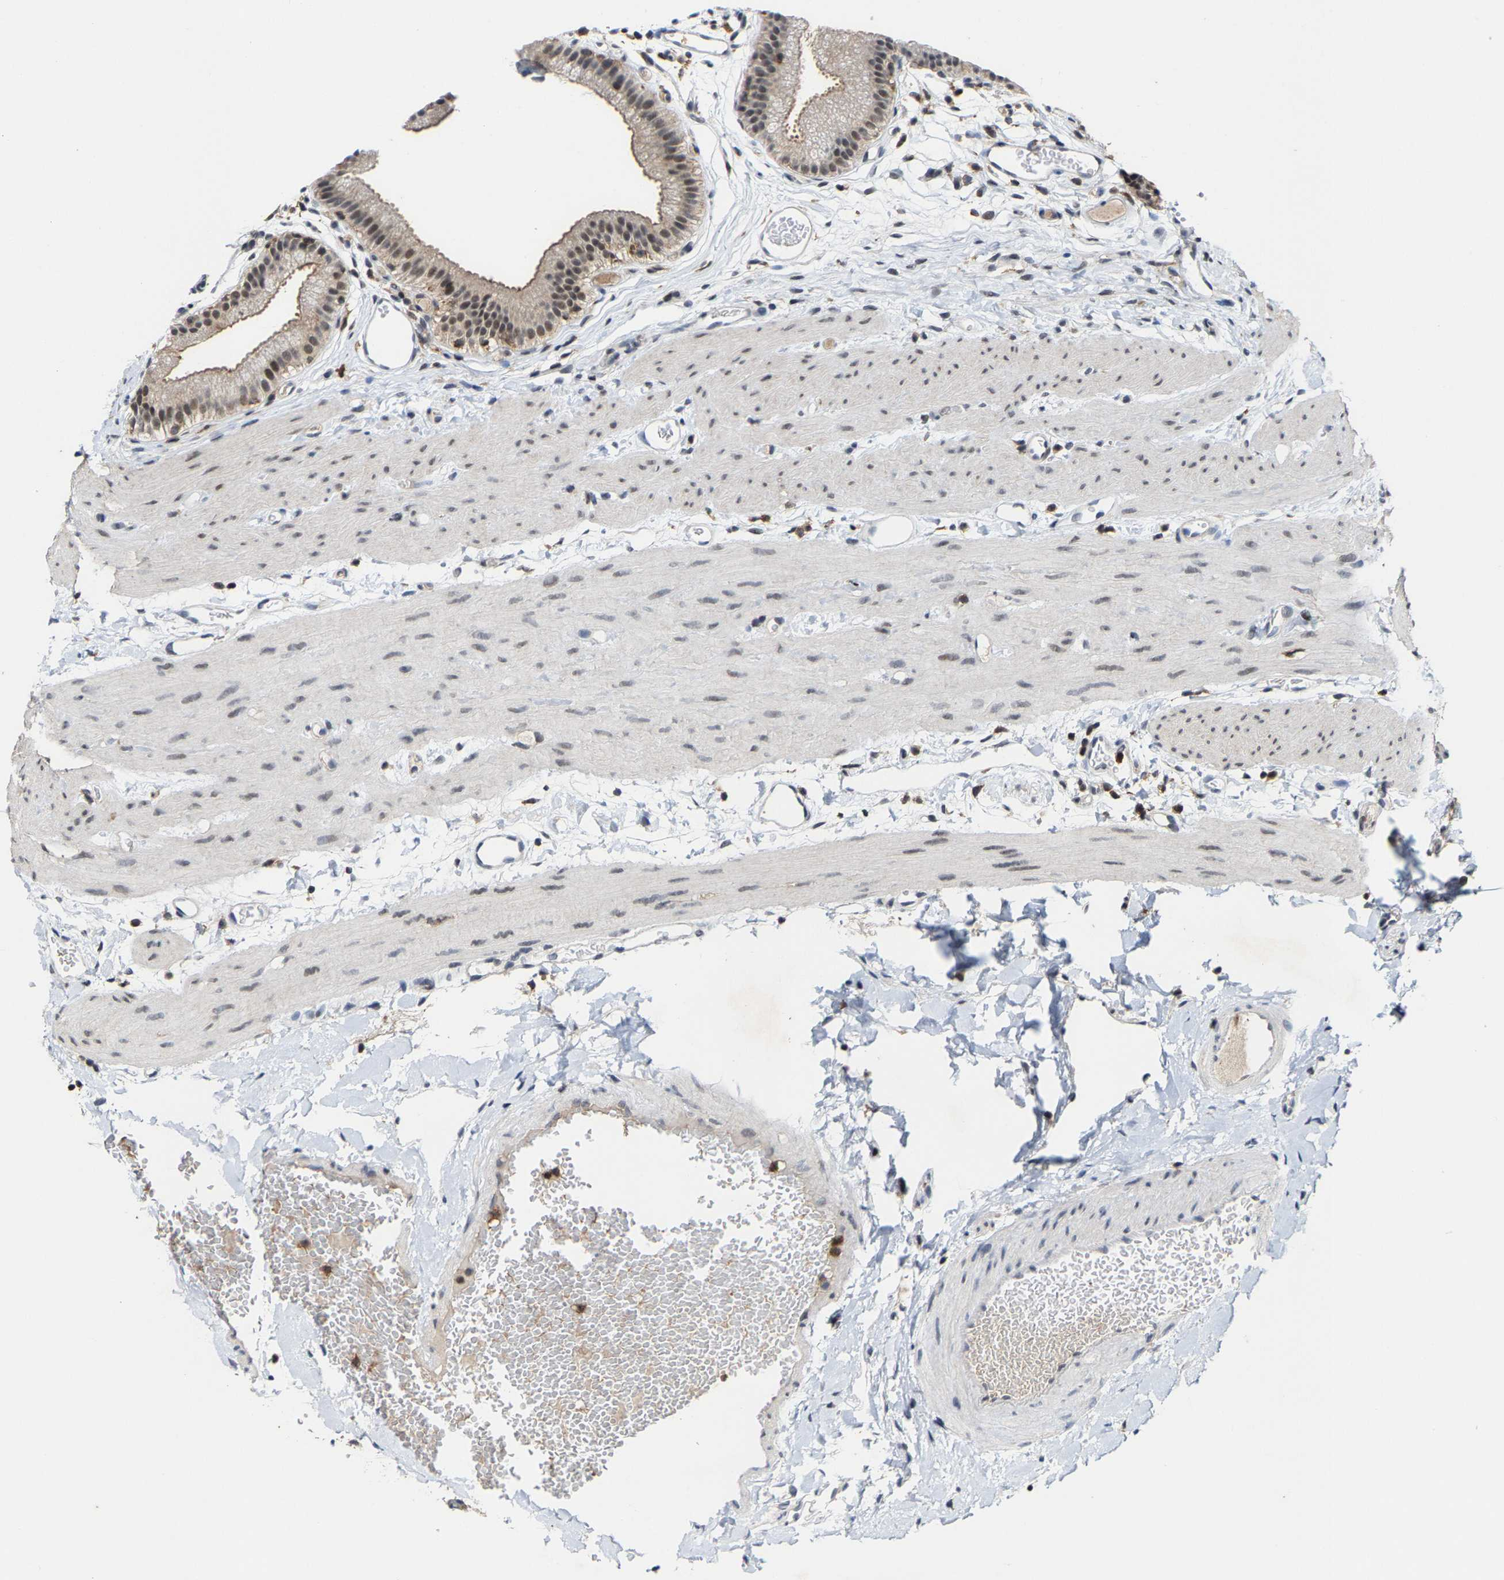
{"staining": {"intensity": "weak", "quantity": ">75%", "location": "cytoplasmic/membranous,nuclear"}, "tissue": "gallbladder", "cell_type": "Glandular cells", "image_type": "normal", "snomed": [{"axis": "morphology", "description": "Normal tissue, NOS"}, {"axis": "topography", "description": "Gallbladder"}], "caption": "Immunohistochemistry (IHC) histopathology image of benign gallbladder: gallbladder stained using immunohistochemistry (IHC) demonstrates low levels of weak protein expression localized specifically in the cytoplasmic/membranous,nuclear of glandular cells, appearing as a cytoplasmic/membranous,nuclear brown color.", "gene": "FGD3", "patient": {"sex": "female", "age": 26}}